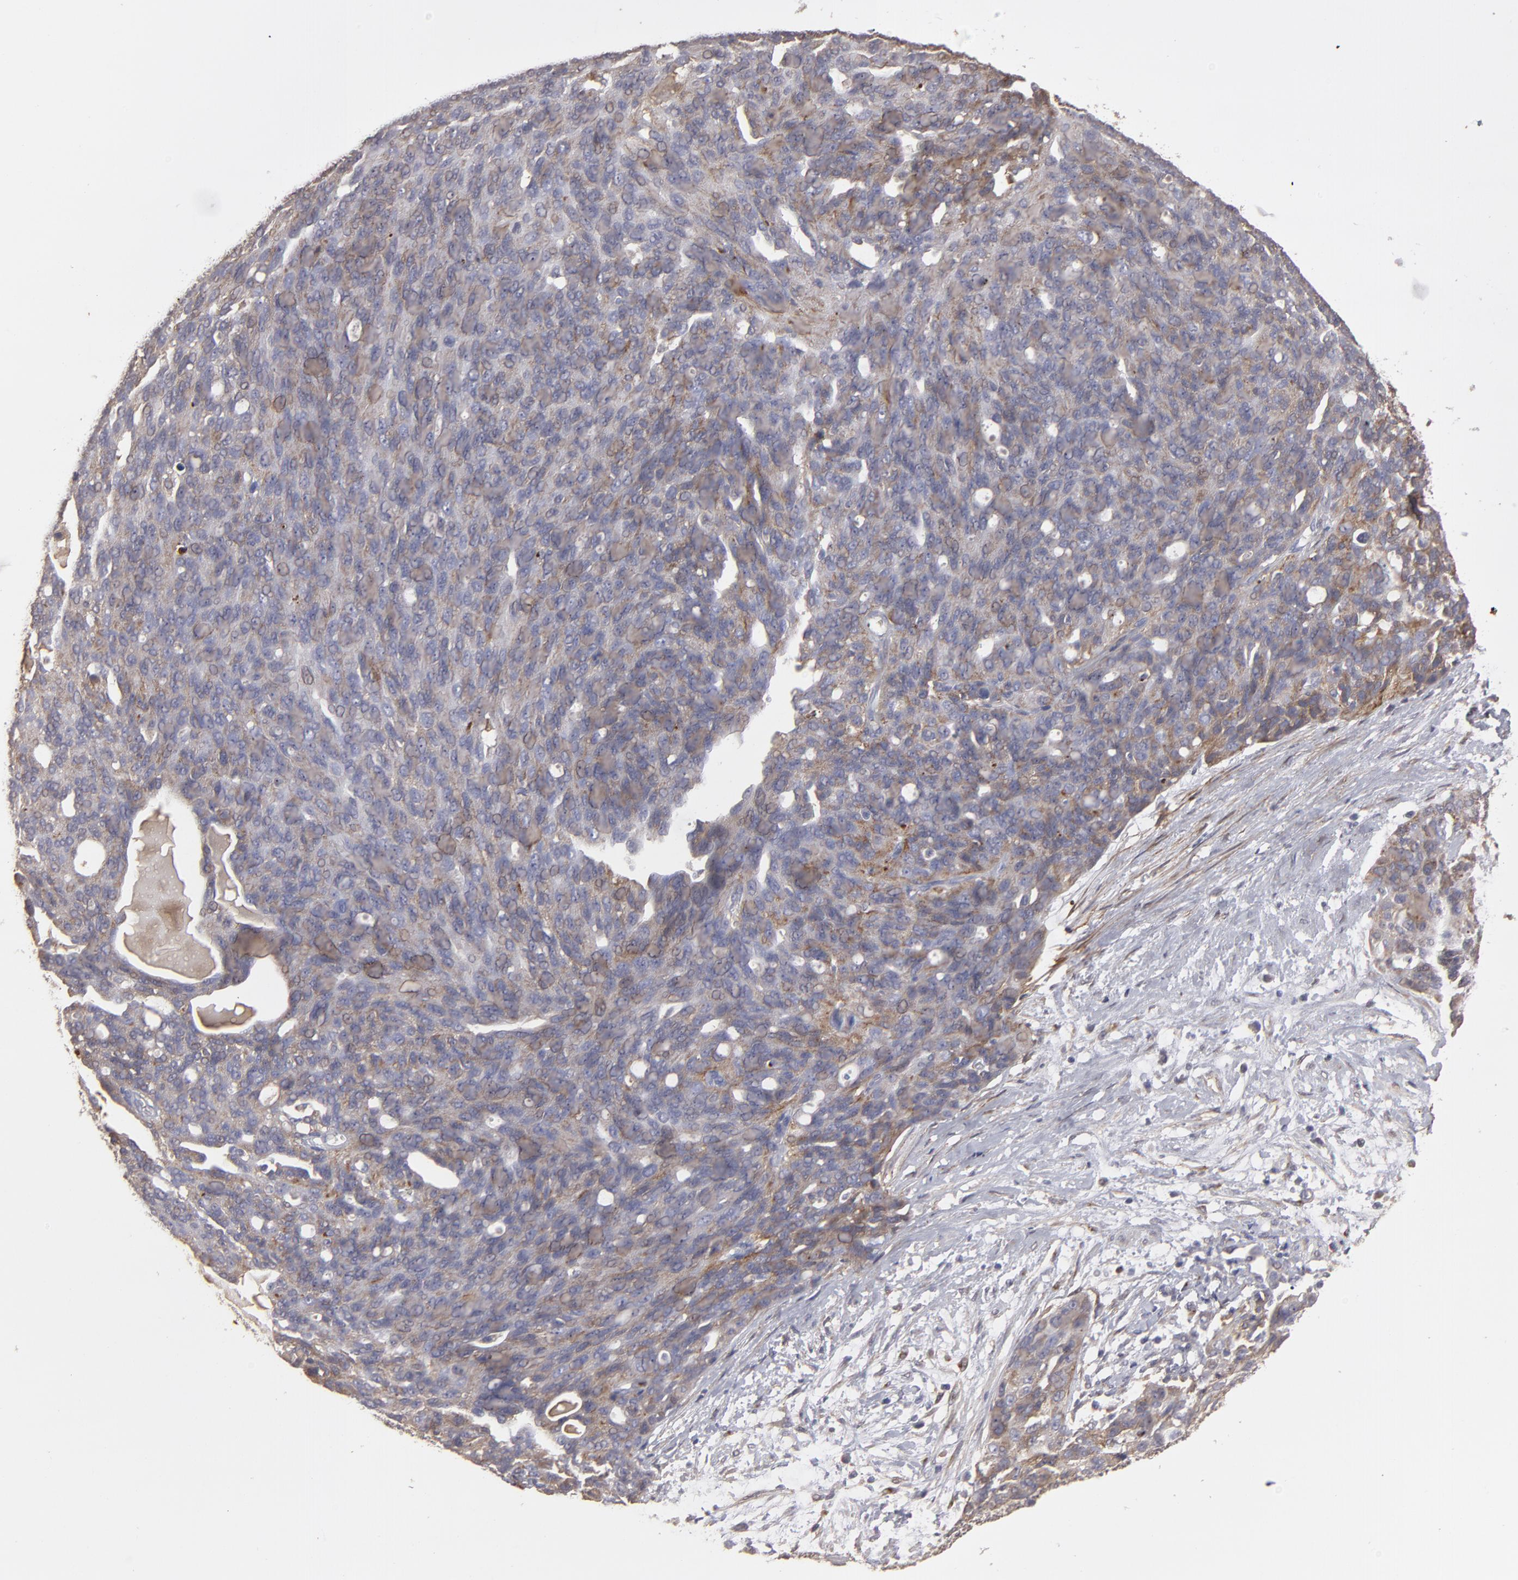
{"staining": {"intensity": "moderate", "quantity": "25%-75%", "location": "cytoplasmic/membranous"}, "tissue": "ovarian cancer", "cell_type": "Tumor cells", "image_type": "cancer", "snomed": [{"axis": "morphology", "description": "Carcinoma, endometroid"}, {"axis": "topography", "description": "Ovary"}], "caption": "The immunohistochemical stain highlights moderate cytoplasmic/membranous positivity in tumor cells of ovarian cancer (endometroid carcinoma) tissue.", "gene": "ITGB5", "patient": {"sex": "female", "age": 60}}